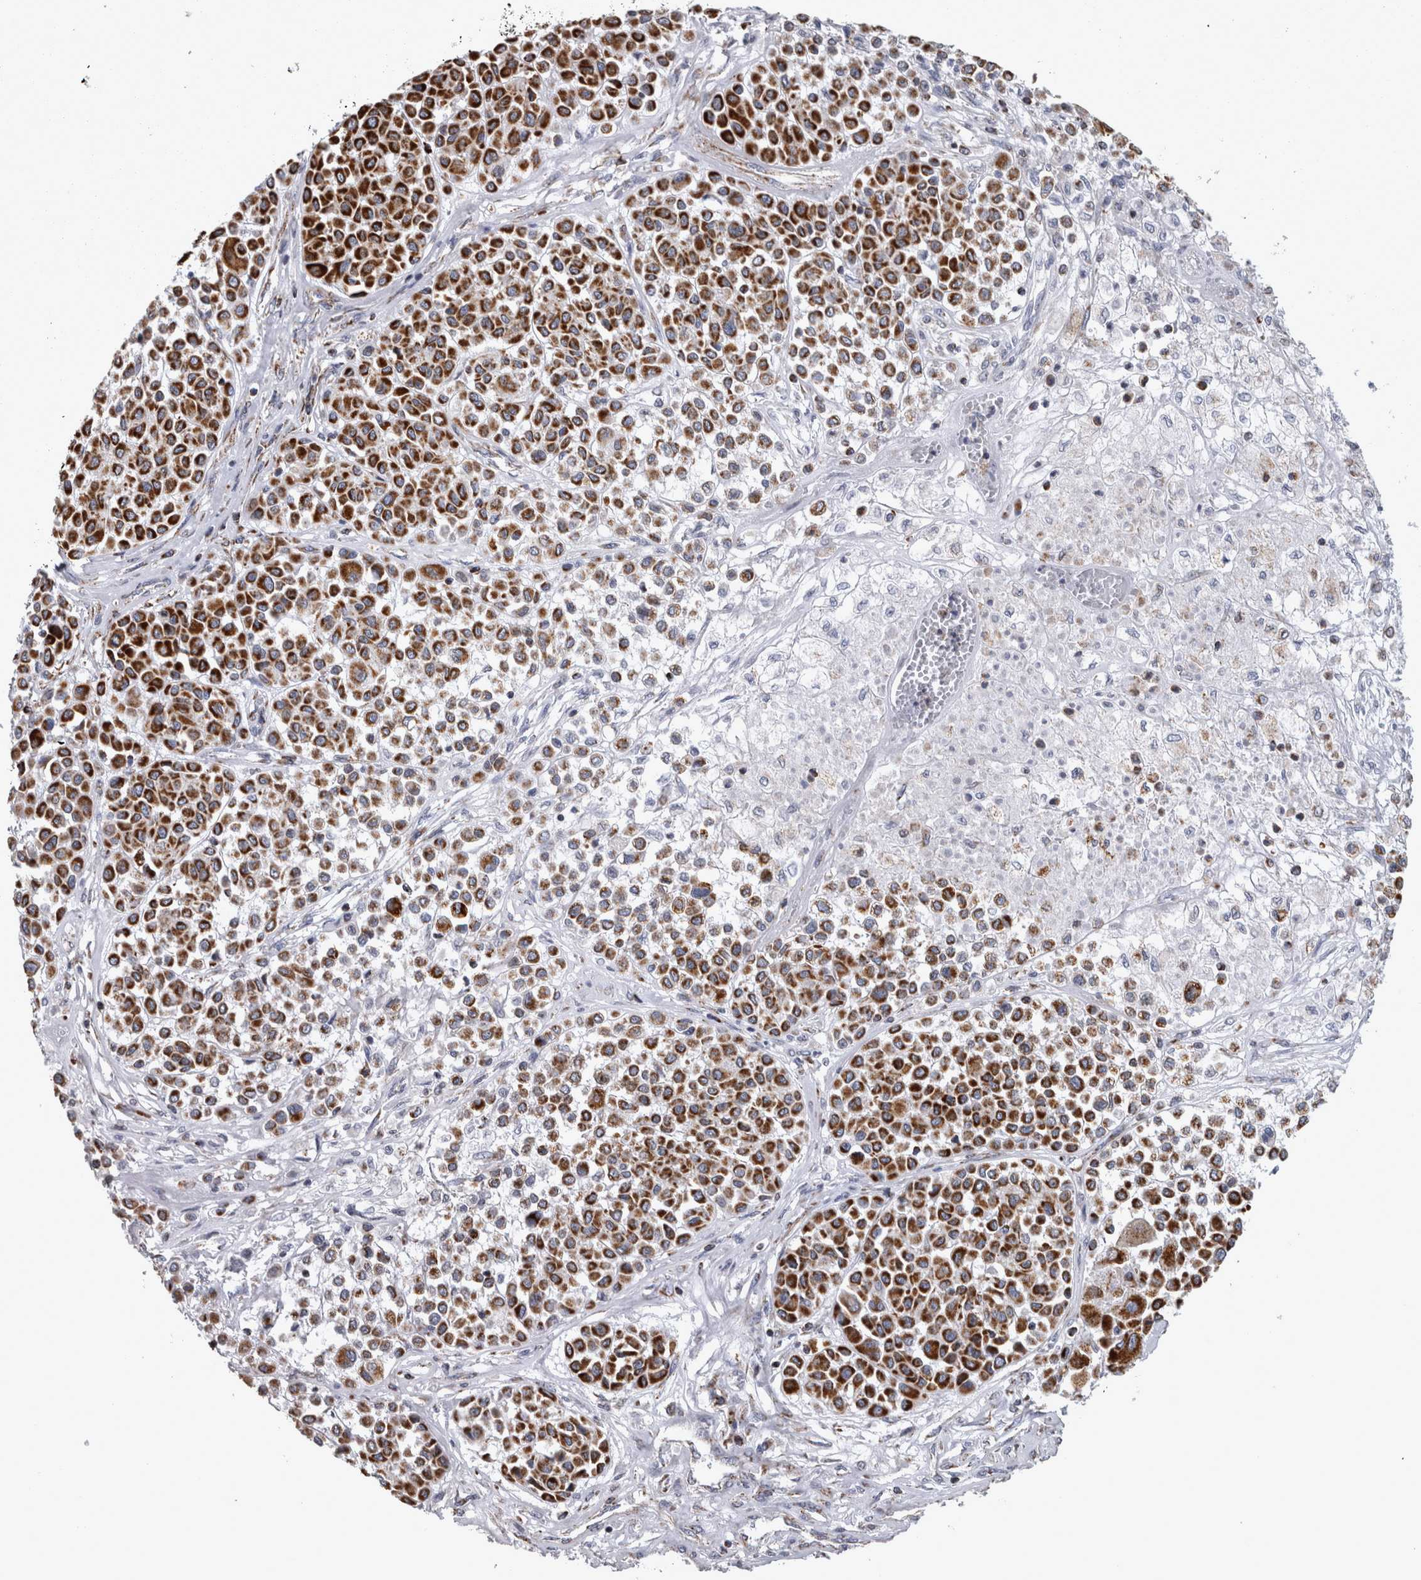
{"staining": {"intensity": "strong", "quantity": ">75%", "location": "cytoplasmic/membranous"}, "tissue": "melanoma", "cell_type": "Tumor cells", "image_type": "cancer", "snomed": [{"axis": "morphology", "description": "Malignant melanoma, Metastatic site"}, {"axis": "topography", "description": "Soft tissue"}], "caption": "The immunohistochemical stain labels strong cytoplasmic/membranous staining in tumor cells of malignant melanoma (metastatic site) tissue.", "gene": "MDH2", "patient": {"sex": "male", "age": 41}}